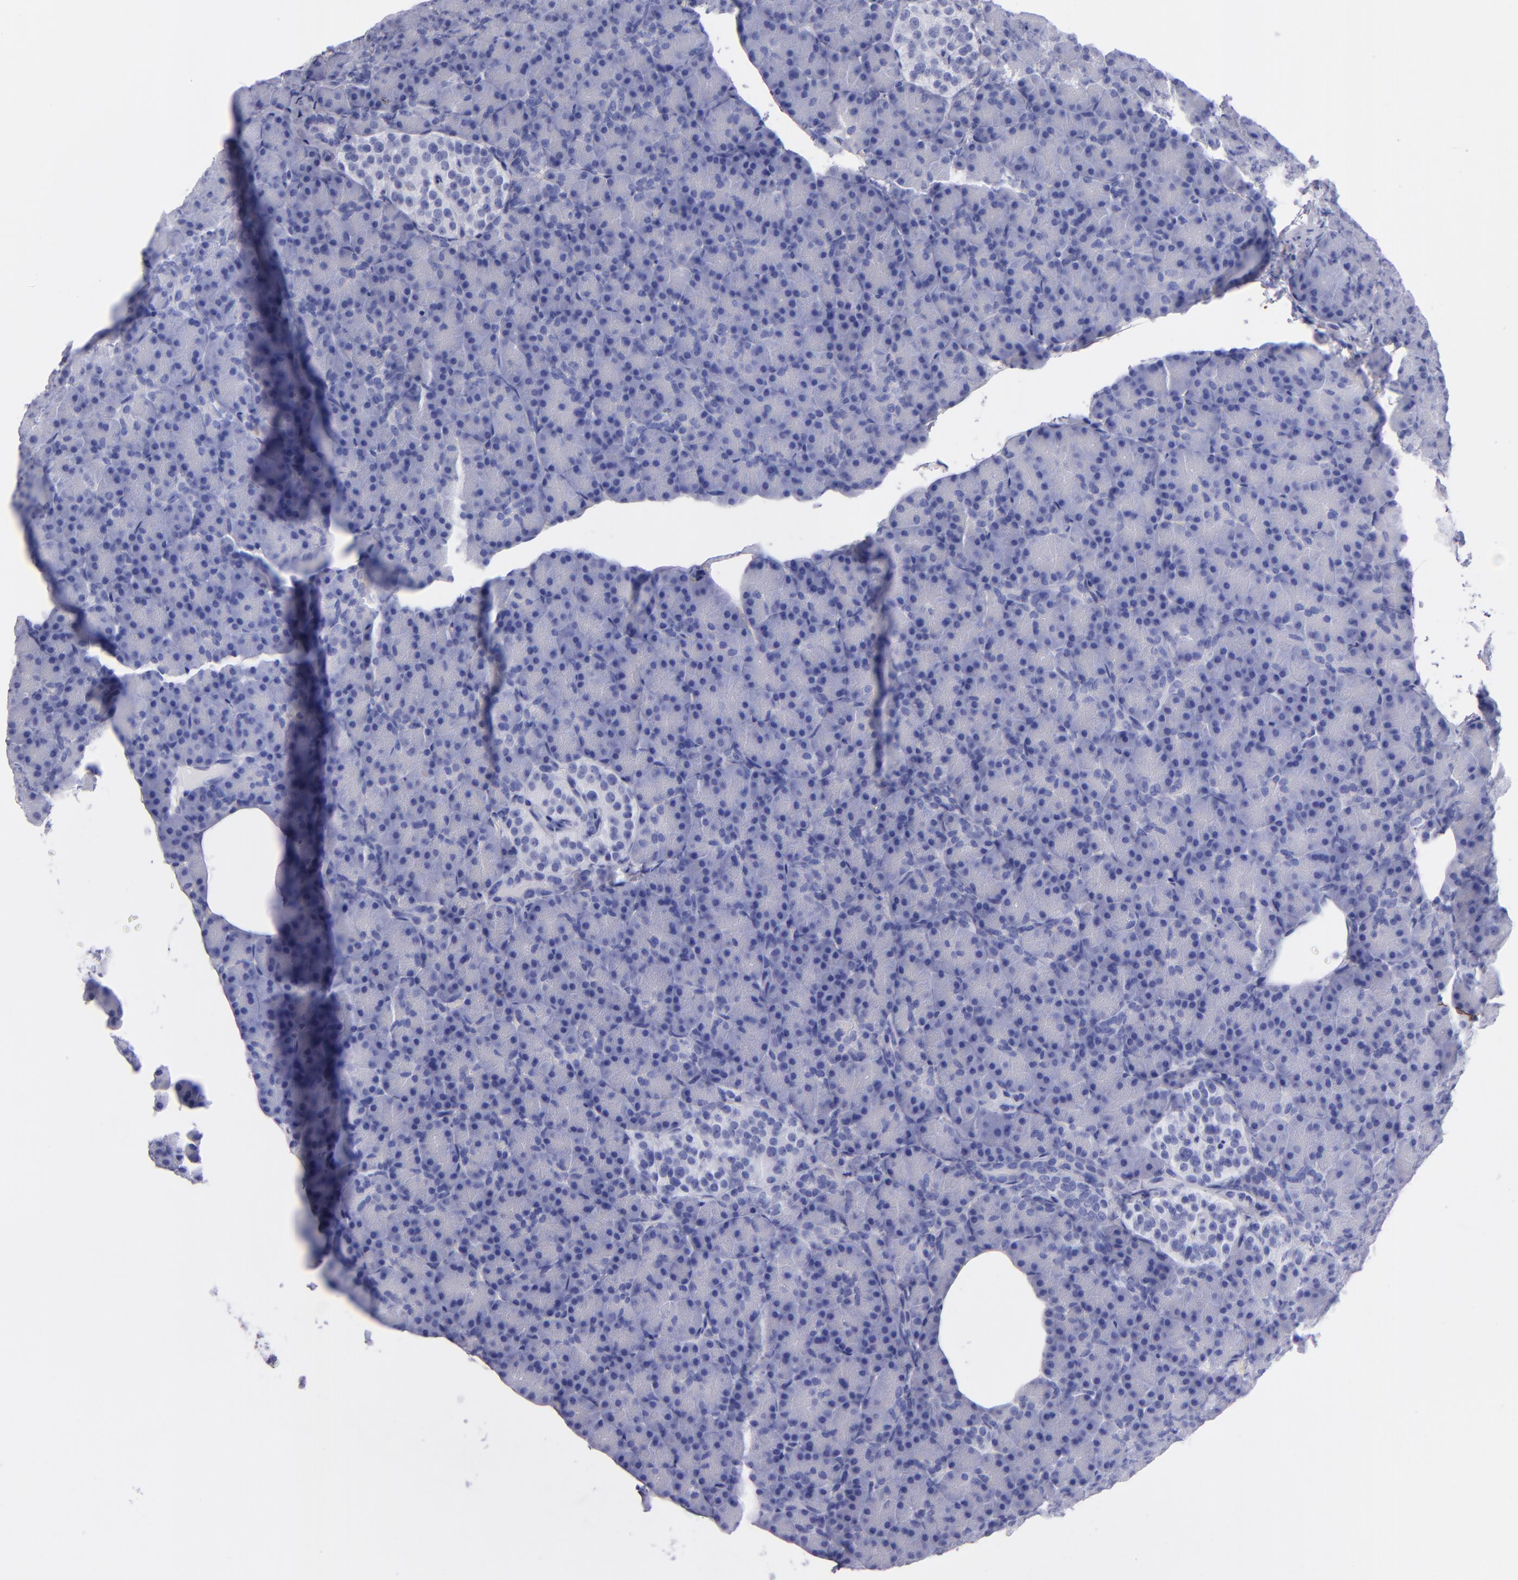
{"staining": {"intensity": "negative", "quantity": "none", "location": "none"}, "tissue": "pancreas", "cell_type": "Exocrine glandular cells", "image_type": "normal", "snomed": [{"axis": "morphology", "description": "Normal tissue, NOS"}, {"axis": "topography", "description": "Pancreas"}], "caption": "Pancreas was stained to show a protein in brown. There is no significant positivity in exocrine glandular cells. Brightfield microscopy of immunohistochemistry stained with DAB (brown) and hematoxylin (blue), captured at high magnification.", "gene": "CD38", "patient": {"sex": "female", "age": 43}}